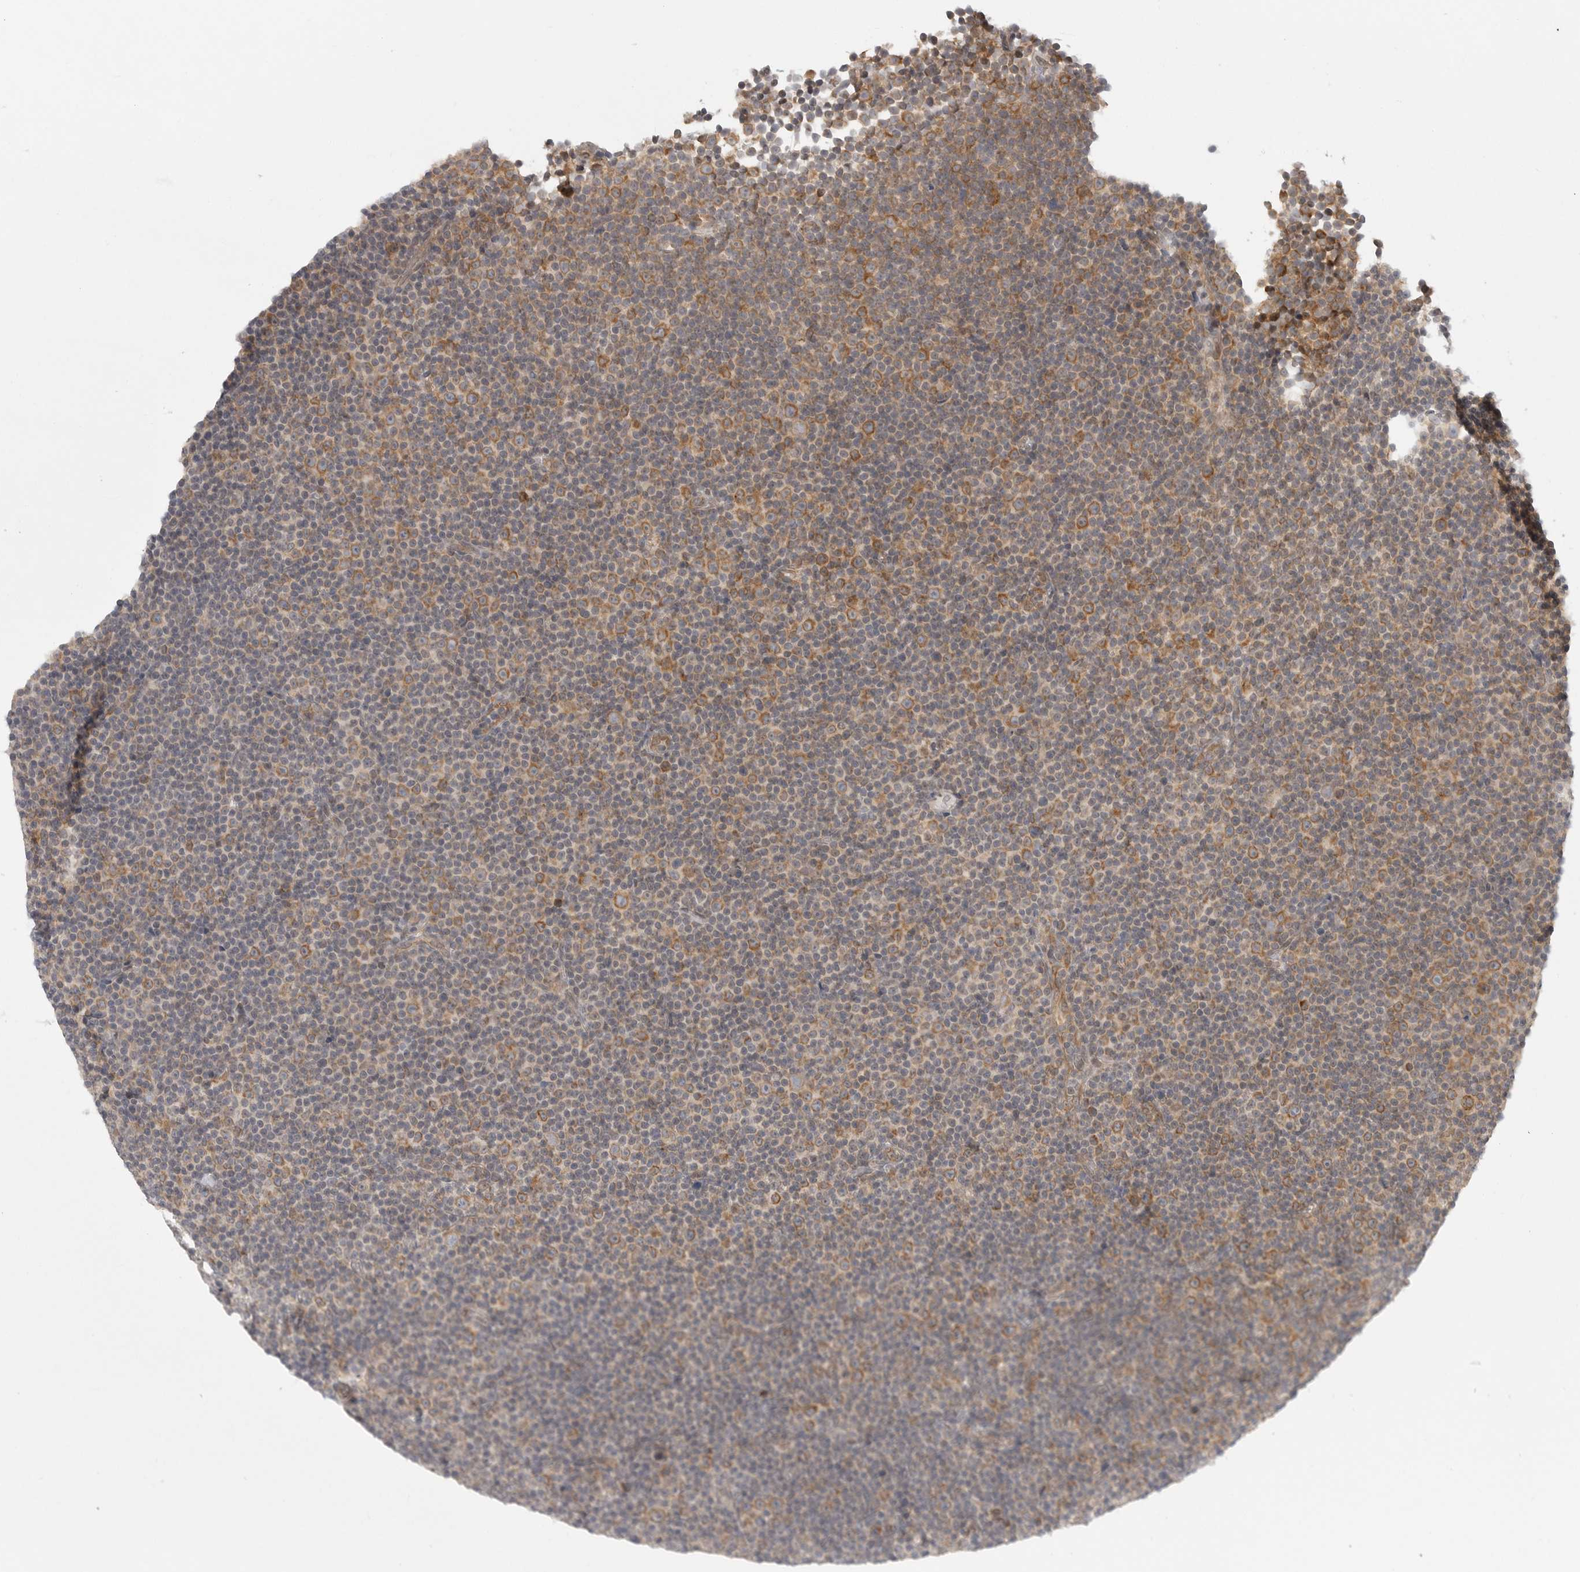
{"staining": {"intensity": "moderate", "quantity": ">75%", "location": "cytoplasmic/membranous"}, "tissue": "lymphoma", "cell_type": "Tumor cells", "image_type": "cancer", "snomed": [{"axis": "morphology", "description": "Malignant lymphoma, non-Hodgkin's type, Low grade"}, {"axis": "topography", "description": "Lymph node"}], "caption": "Immunohistochemistry (IHC) of malignant lymphoma, non-Hodgkin's type (low-grade) demonstrates medium levels of moderate cytoplasmic/membranous positivity in about >75% of tumor cells.", "gene": "CERS2", "patient": {"sex": "female", "age": 67}}